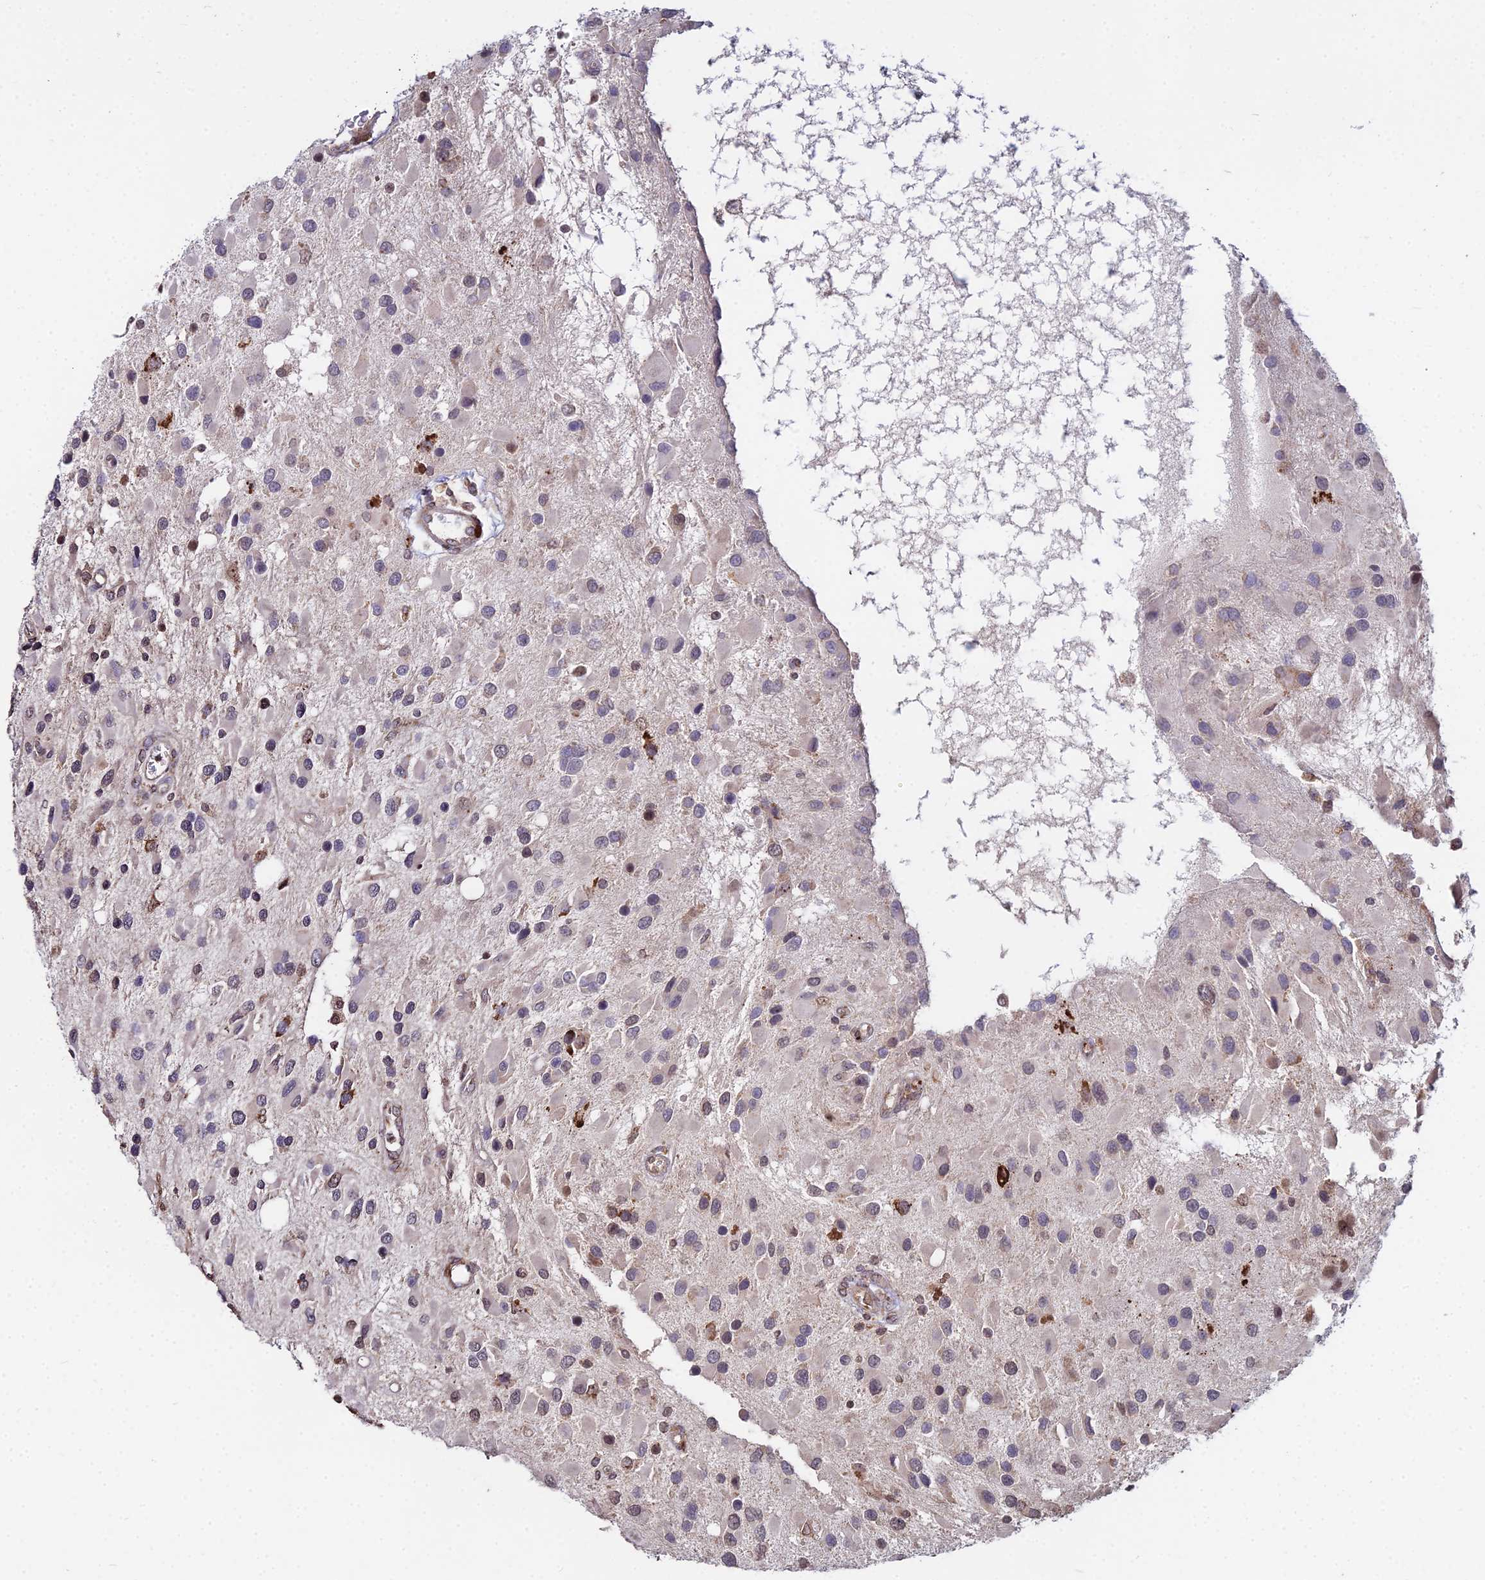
{"staining": {"intensity": "moderate", "quantity": "<25%", "location": "nuclear"}, "tissue": "glioma", "cell_type": "Tumor cells", "image_type": "cancer", "snomed": [{"axis": "morphology", "description": "Glioma, malignant, High grade"}, {"axis": "topography", "description": "Brain"}], "caption": "DAB immunohistochemical staining of human high-grade glioma (malignant) displays moderate nuclear protein positivity in about <25% of tumor cells.", "gene": "RBMS2", "patient": {"sex": "male", "age": 53}}